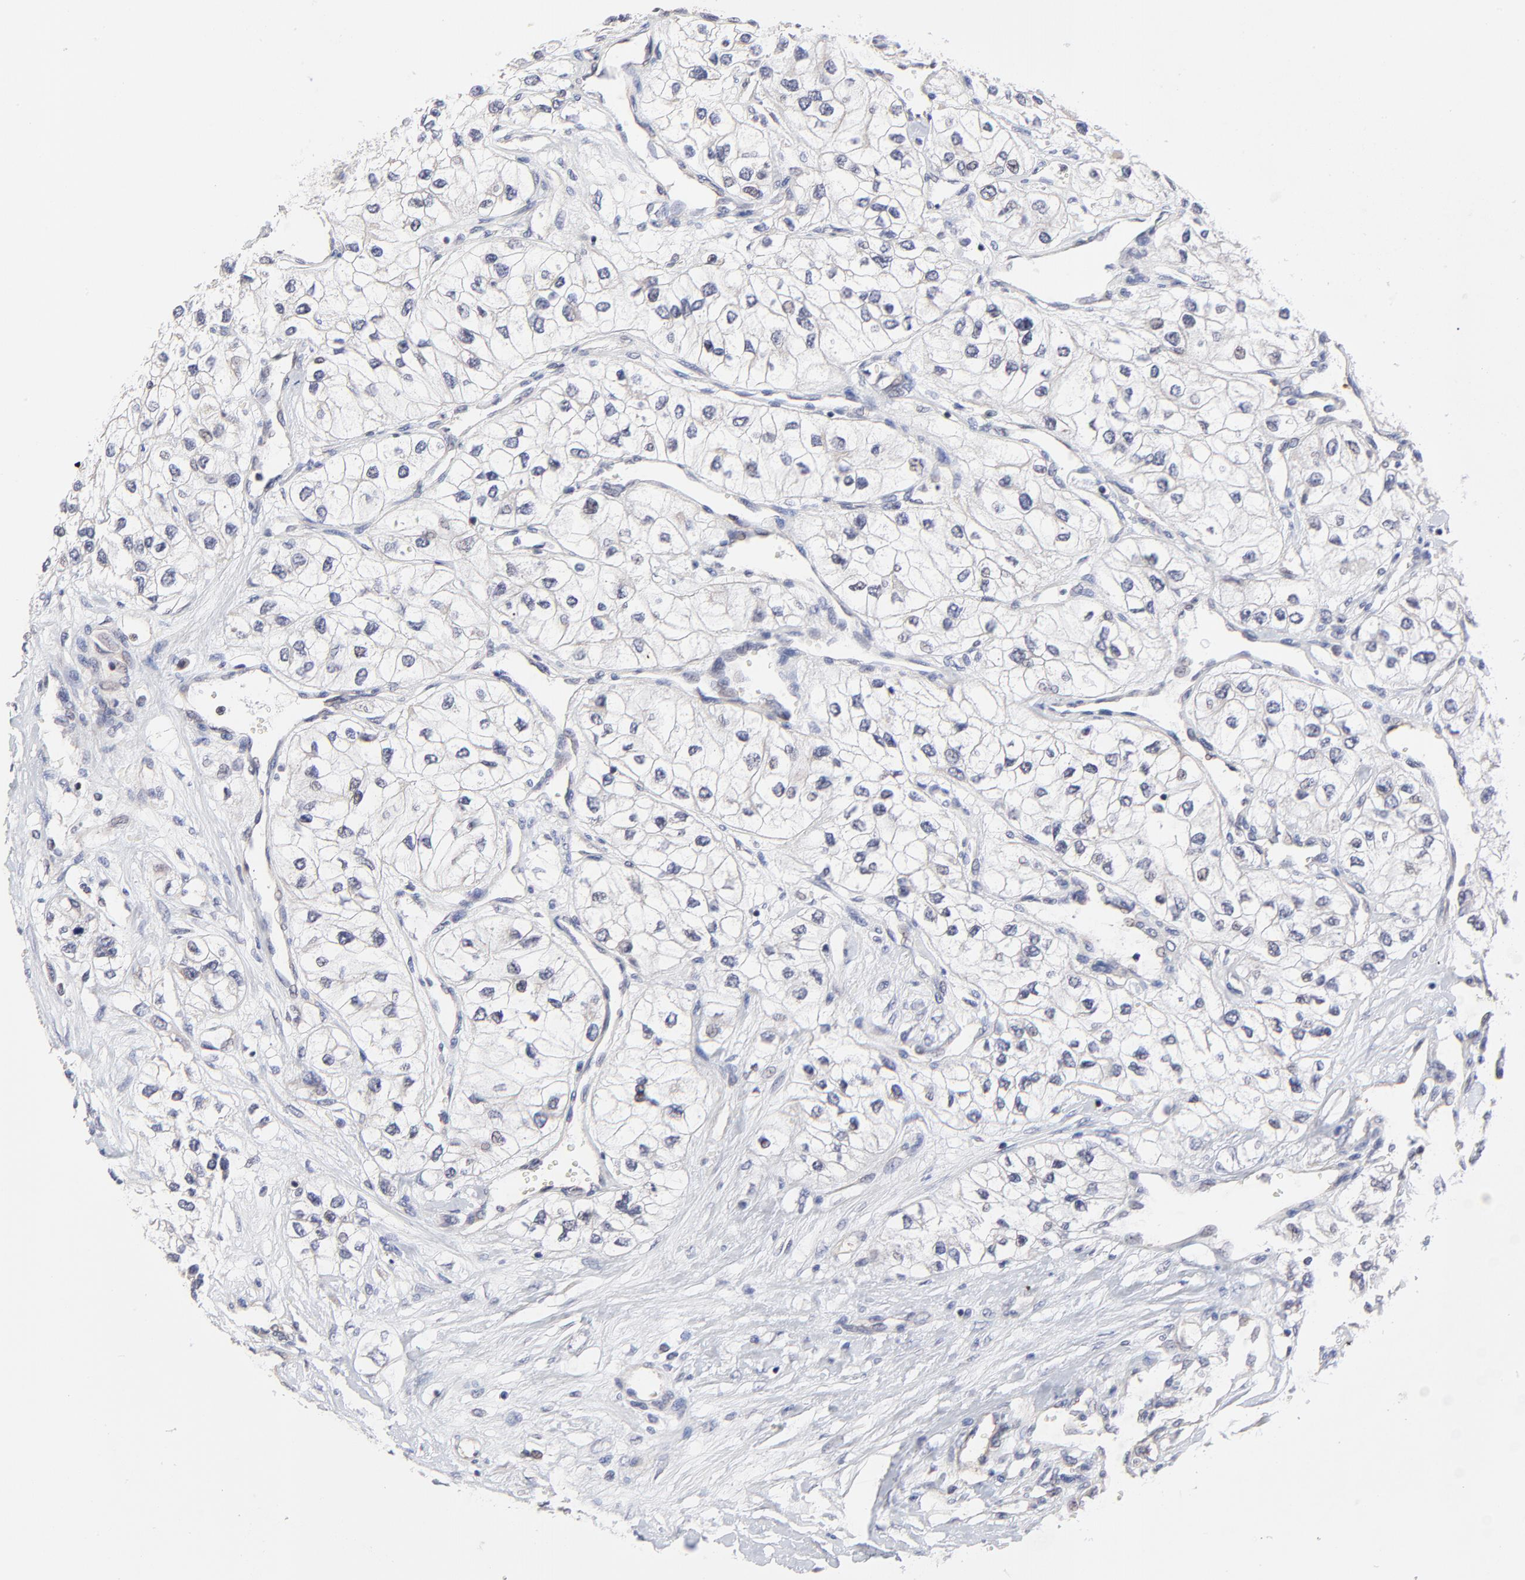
{"staining": {"intensity": "negative", "quantity": "none", "location": "none"}, "tissue": "renal cancer", "cell_type": "Tumor cells", "image_type": "cancer", "snomed": [{"axis": "morphology", "description": "Adenocarcinoma, NOS"}, {"axis": "topography", "description": "Kidney"}], "caption": "Tumor cells are negative for protein expression in human renal cancer (adenocarcinoma). (Brightfield microscopy of DAB (3,3'-diaminobenzidine) IHC at high magnification).", "gene": "FBXO8", "patient": {"sex": "male", "age": 57}}